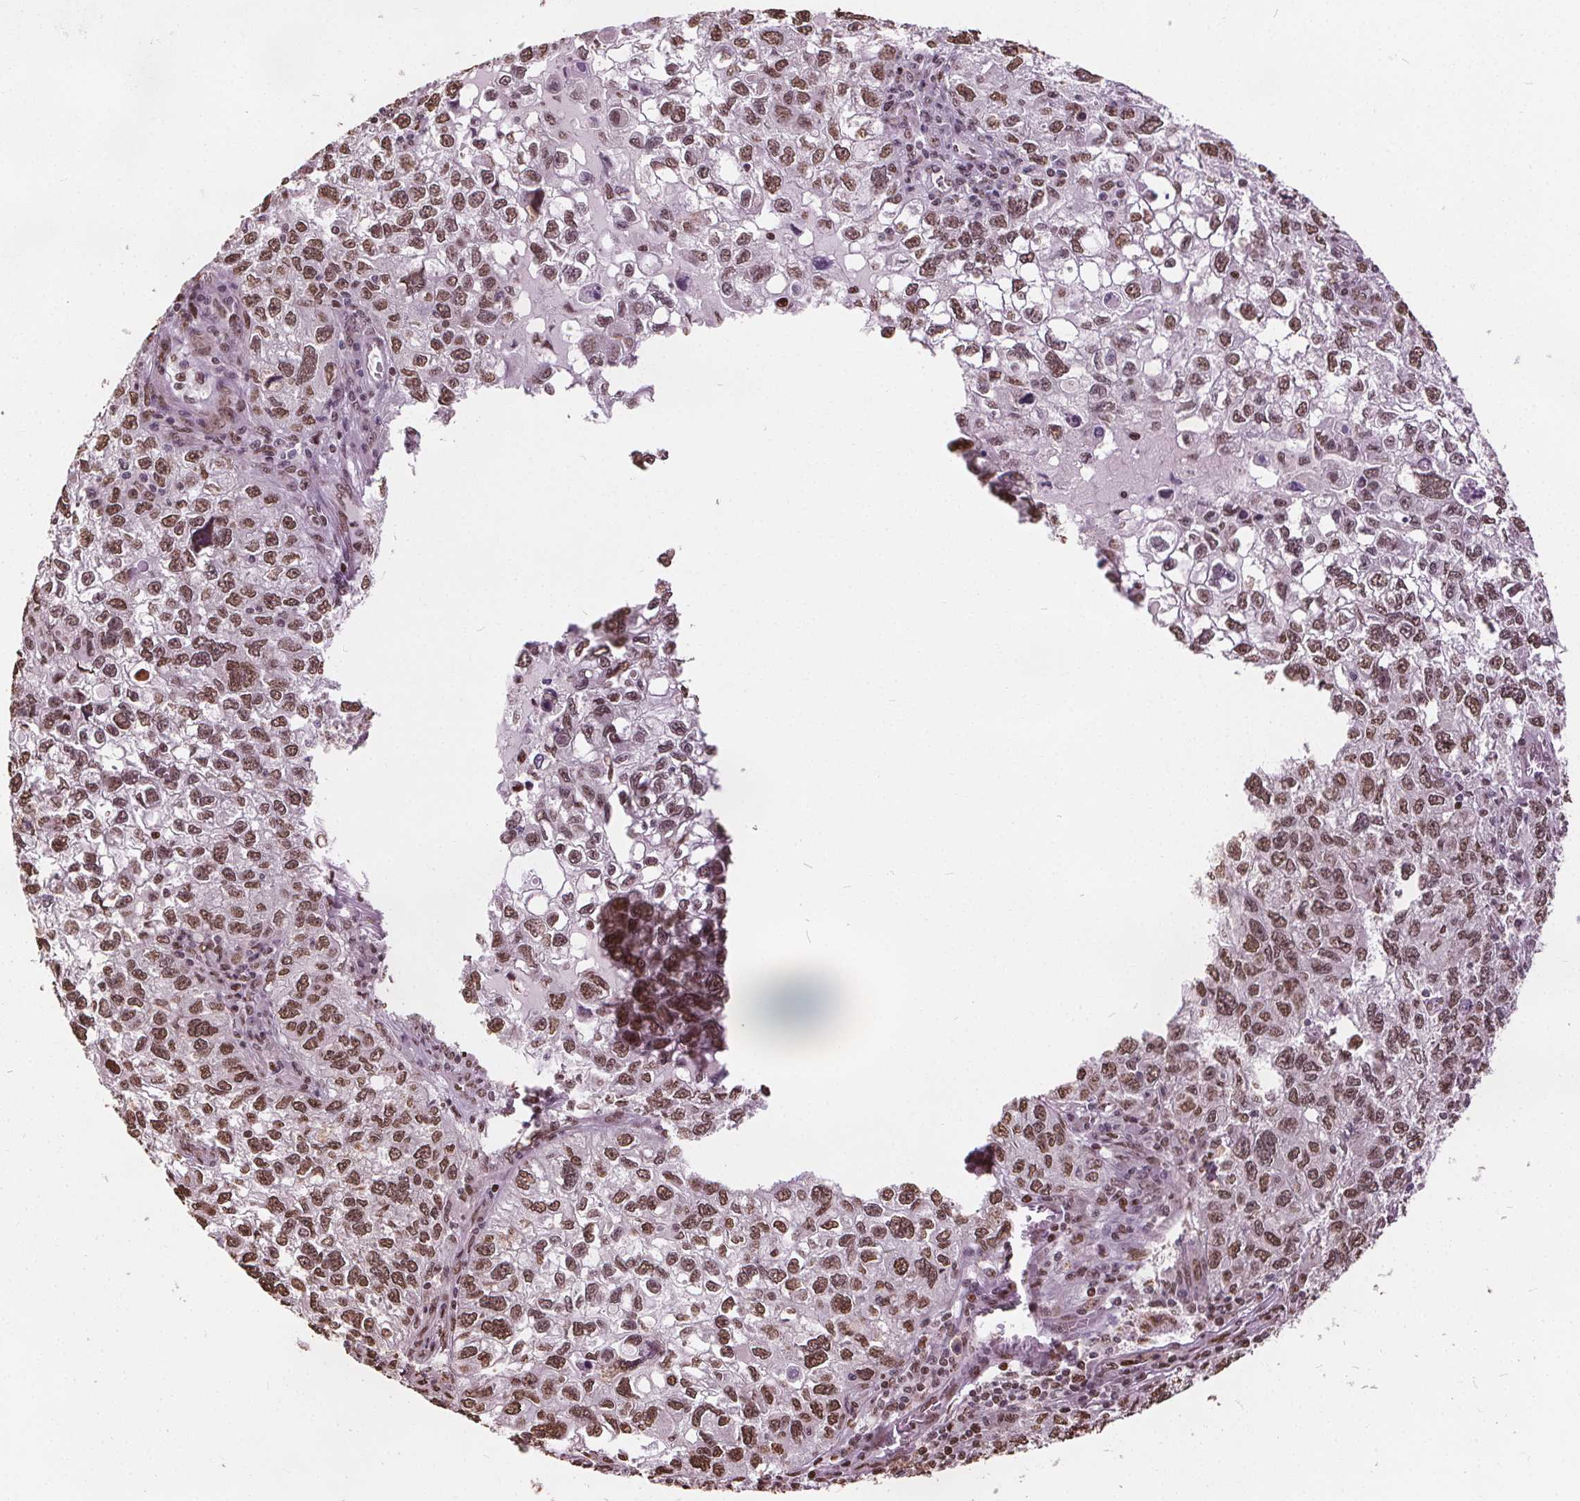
{"staining": {"intensity": "moderate", "quantity": ">75%", "location": "nuclear"}, "tissue": "cervical cancer", "cell_type": "Tumor cells", "image_type": "cancer", "snomed": [{"axis": "morphology", "description": "Squamous cell carcinoma, NOS"}, {"axis": "topography", "description": "Cervix"}], "caption": "Cervical cancer (squamous cell carcinoma) stained for a protein shows moderate nuclear positivity in tumor cells. The staining is performed using DAB (3,3'-diaminobenzidine) brown chromogen to label protein expression. The nuclei are counter-stained blue using hematoxylin.", "gene": "ISLR2", "patient": {"sex": "female", "age": 55}}